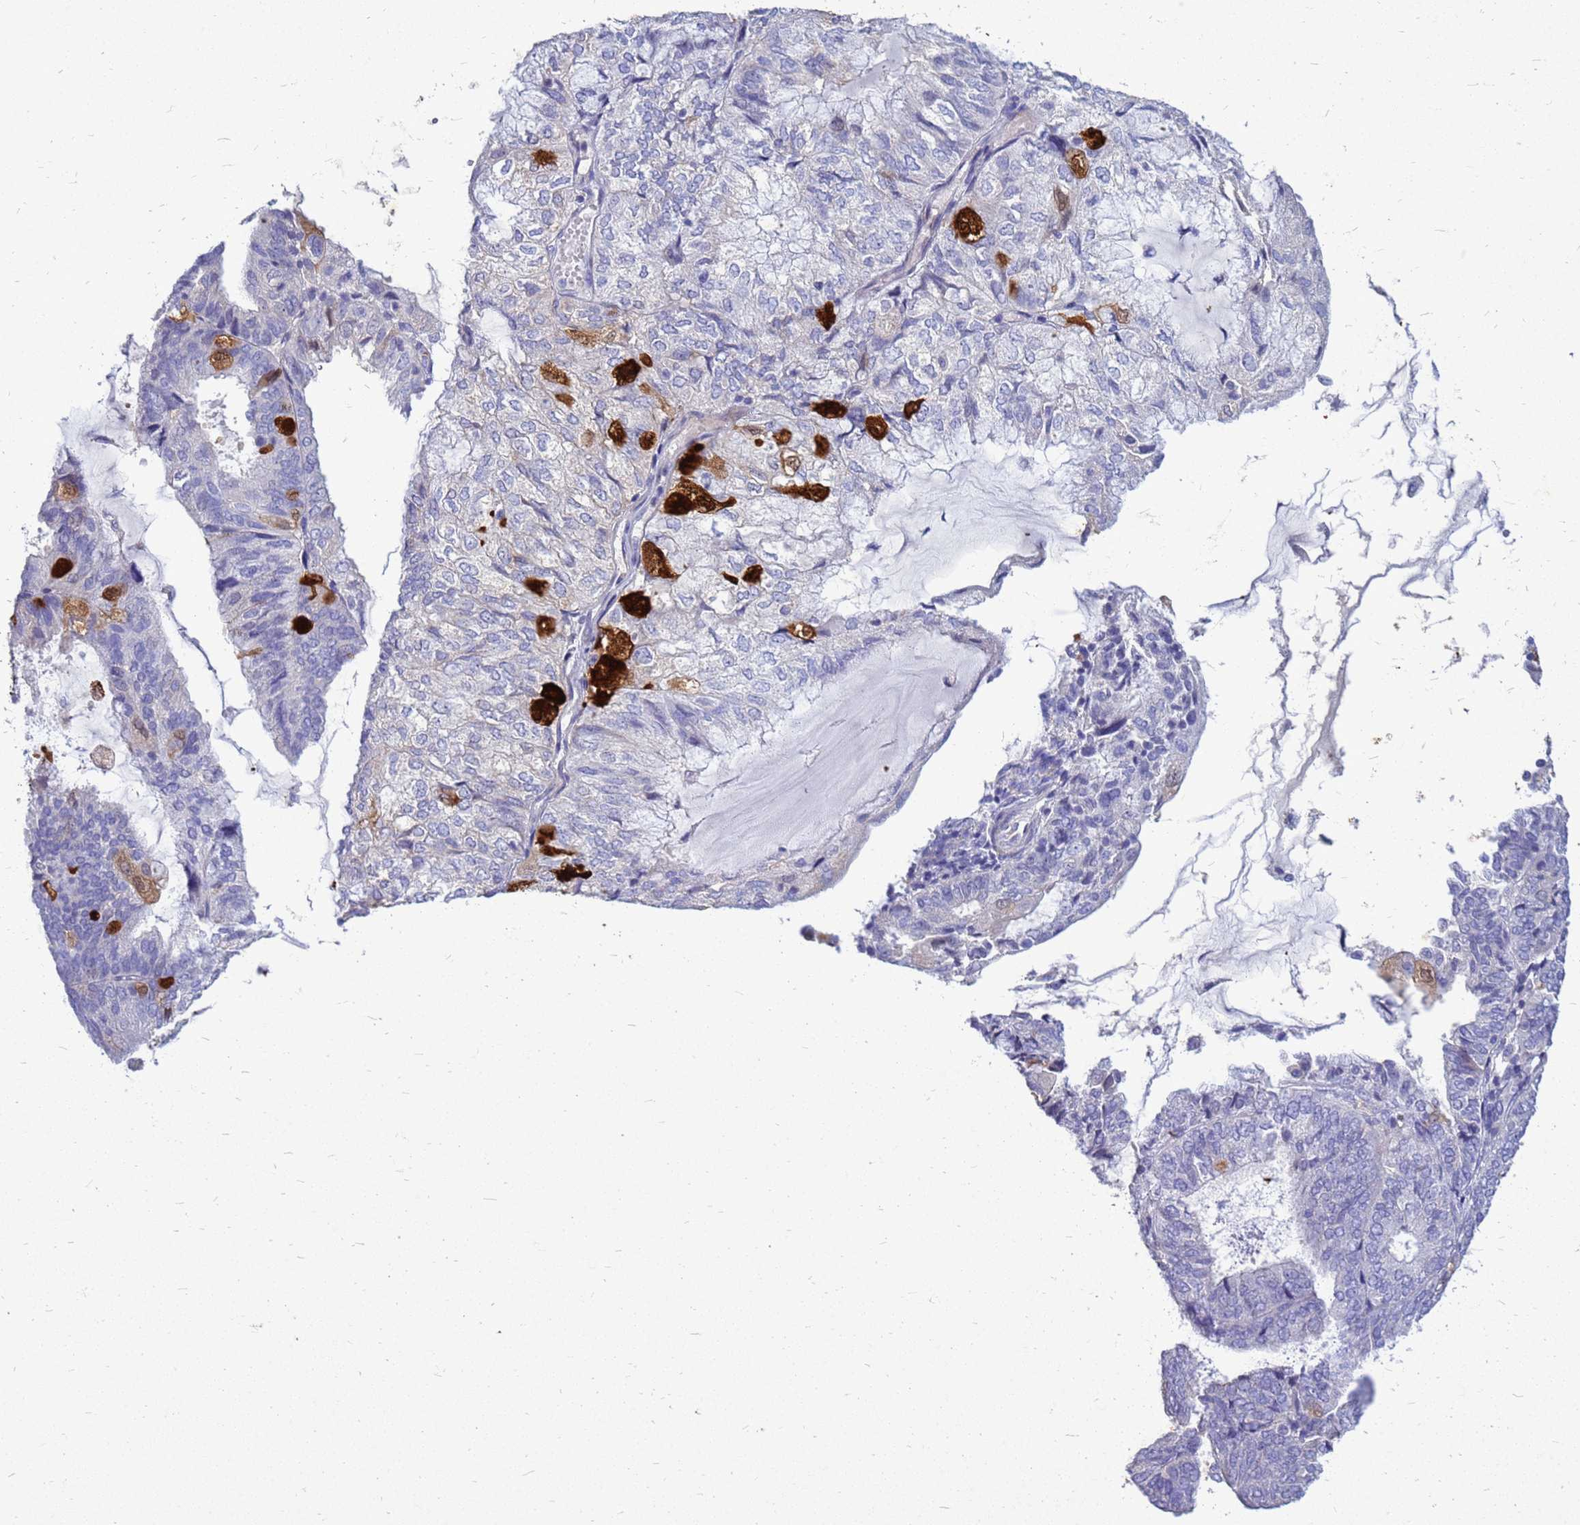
{"staining": {"intensity": "strong", "quantity": "<25%", "location": "cytoplasmic/membranous,nuclear"}, "tissue": "endometrial cancer", "cell_type": "Tumor cells", "image_type": "cancer", "snomed": [{"axis": "morphology", "description": "Adenocarcinoma, NOS"}, {"axis": "topography", "description": "Endometrium"}], "caption": "Strong cytoplasmic/membranous and nuclear expression is appreciated in about <25% of tumor cells in endometrial adenocarcinoma.", "gene": "AKR1C1", "patient": {"sex": "female", "age": 81}}